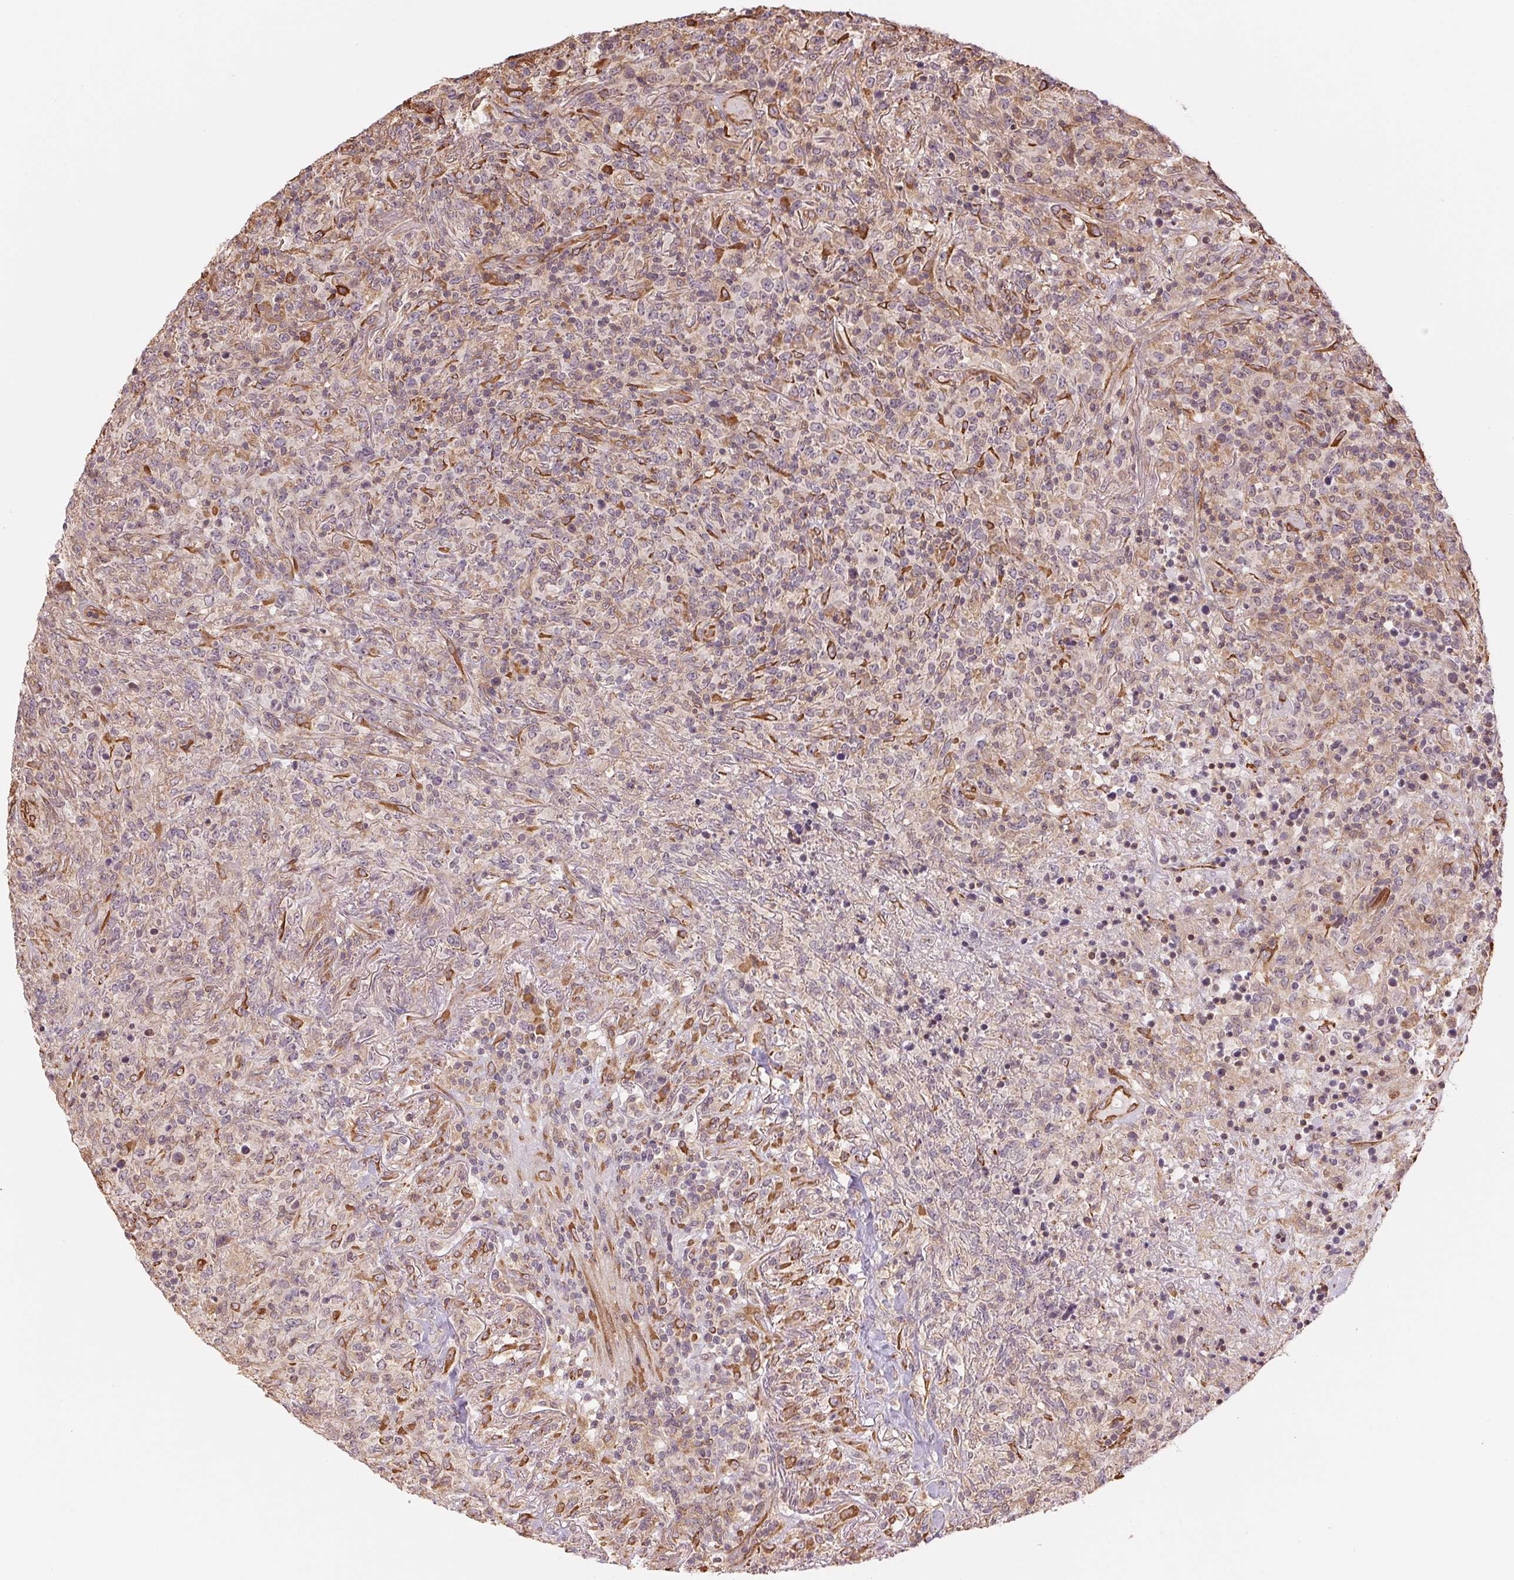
{"staining": {"intensity": "negative", "quantity": "none", "location": "none"}, "tissue": "lymphoma", "cell_type": "Tumor cells", "image_type": "cancer", "snomed": [{"axis": "morphology", "description": "Malignant lymphoma, non-Hodgkin's type, High grade"}, {"axis": "topography", "description": "Lung"}], "caption": "Immunohistochemistry (IHC) micrograph of neoplastic tissue: lymphoma stained with DAB (3,3'-diaminobenzidine) shows no significant protein staining in tumor cells.", "gene": "C6orf163", "patient": {"sex": "male", "age": 79}}